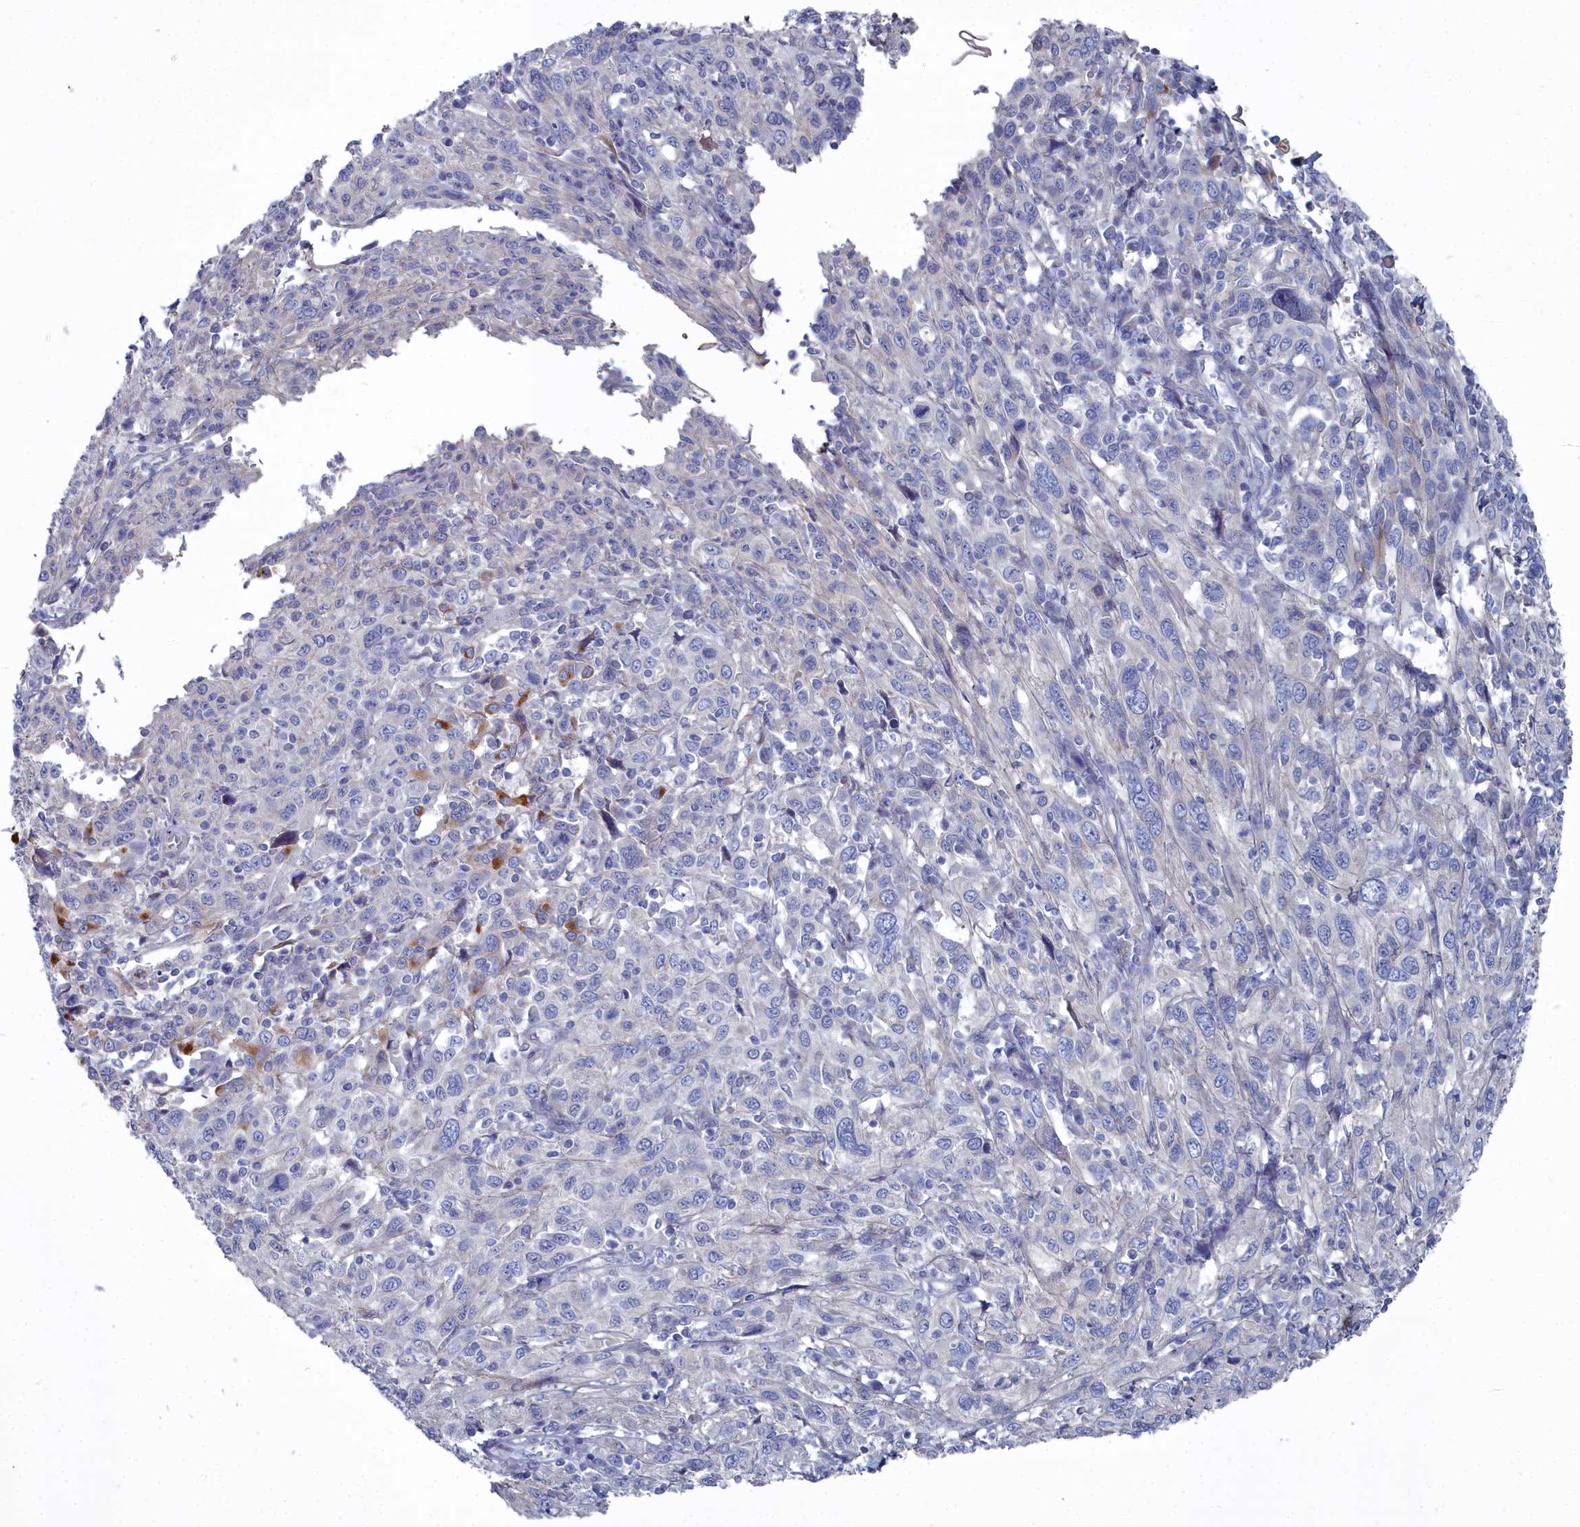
{"staining": {"intensity": "negative", "quantity": "none", "location": "none"}, "tissue": "cervical cancer", "cell_type": "Tumor cells", "image_type": "cancer", "snomed": [{"axis": "morphology", "description": "Squamous cell carcinoma, NOS"}, {"axis": "topography", "description": "Cervix"}], "caption": "Immunohistochemical staining of squamous cell carcinoma (cervical) shows no significant expression in tumor cells.", "gene": "SHISAL2A", "patient": {"sex": "female", "age": 46}}